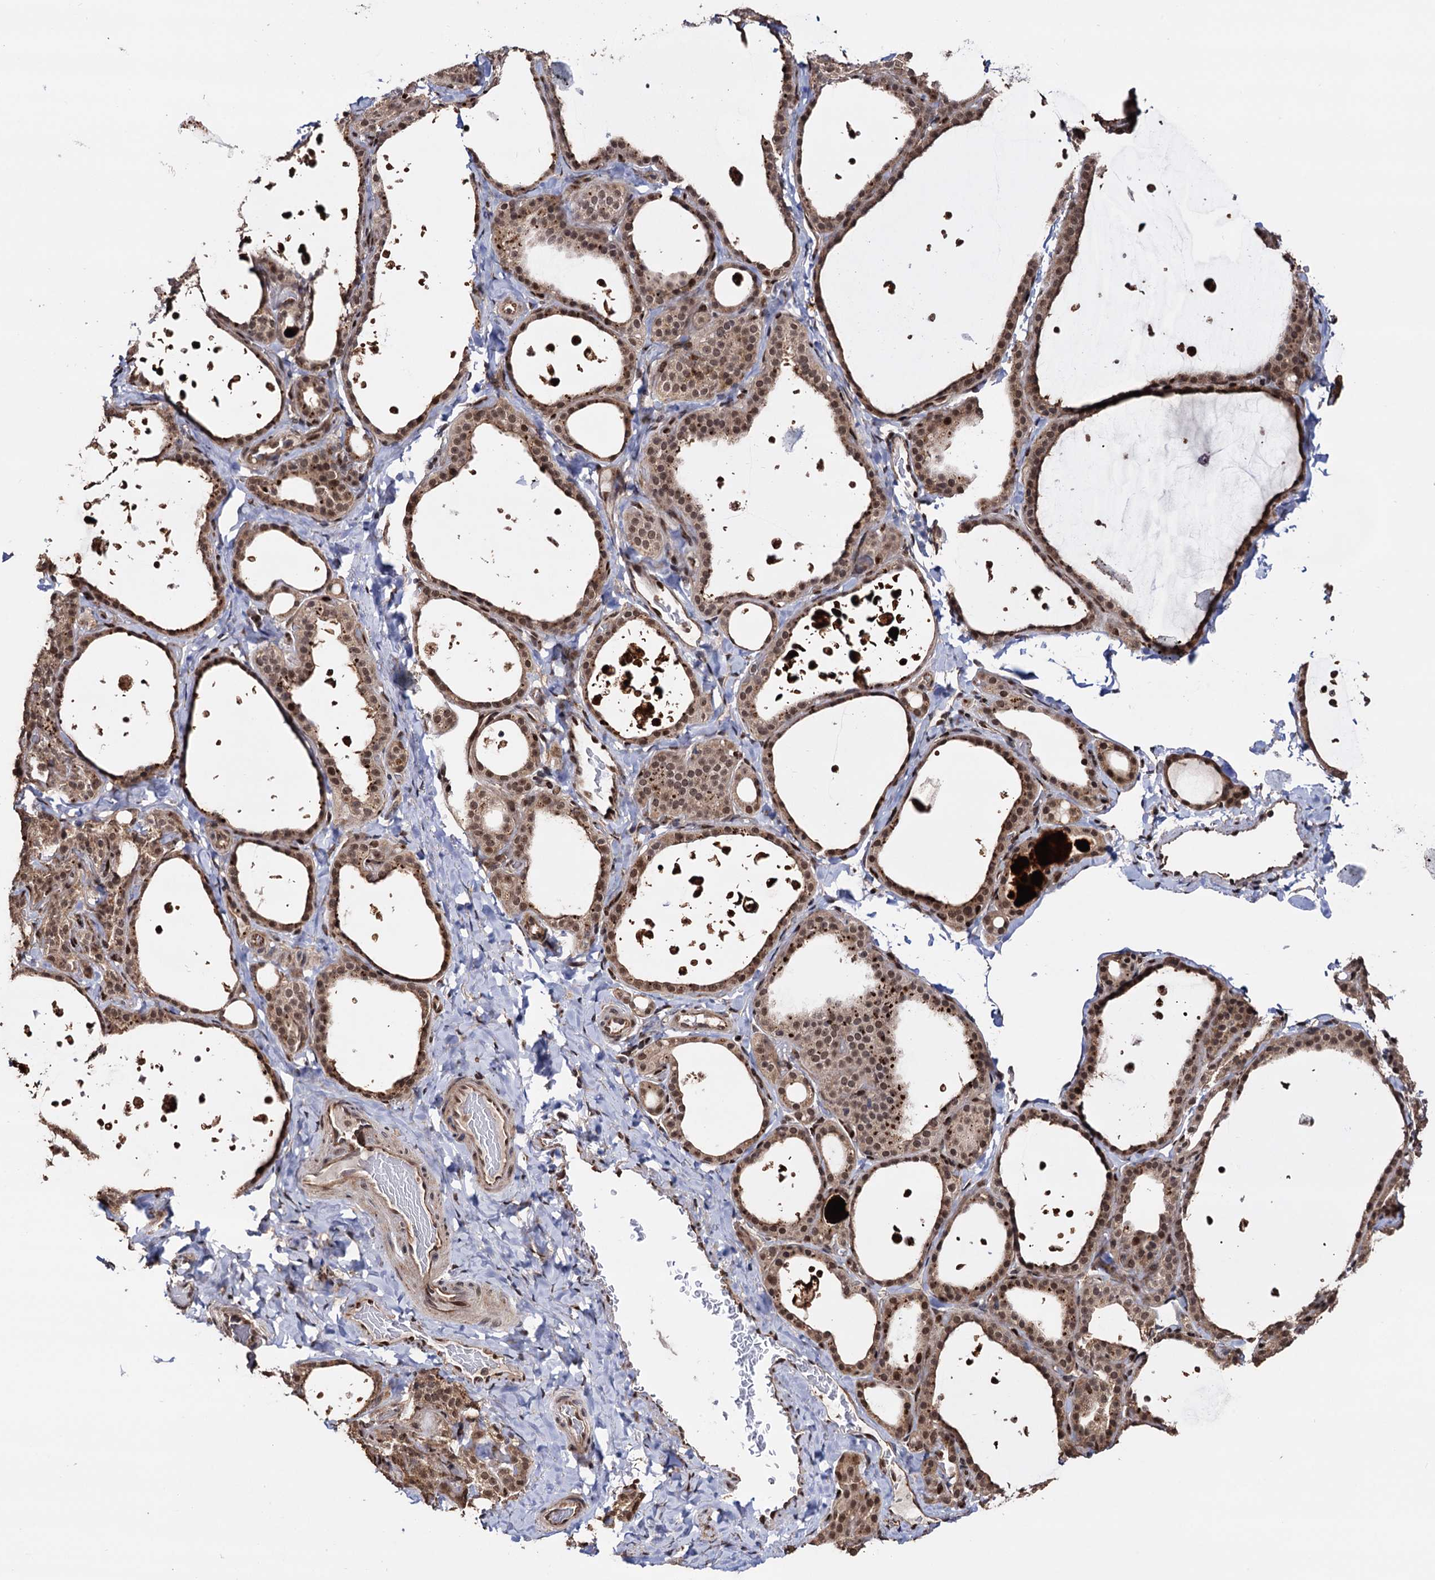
{"staining": {"intensity": "moderate", "quantity": ">75%", "location": "cytoplasmic/membranous,nuclear"}, "tissue": "thyroid gland", "cell_type": "Glandular cells", "image_type": "normal", "snomed": [{"axis": "morphology", "description": "Normal tissue, NOS"}, {"axis": "topography", "description": "Thyroid gland"}], "caption": "Protein analysis of unremarkable thyroid gland exhibits moderate cytoplasmic/membranous,nuclear expression in approximately >75% of glandular cells. The staining was performed using DAB (3,3'-diaminobenzidine), with brown indicating positive protein expression. Nuclei are stained blue with hematoxylin.", "gene": "PIGB", "patient": {"sex": "female", "age": 44}}